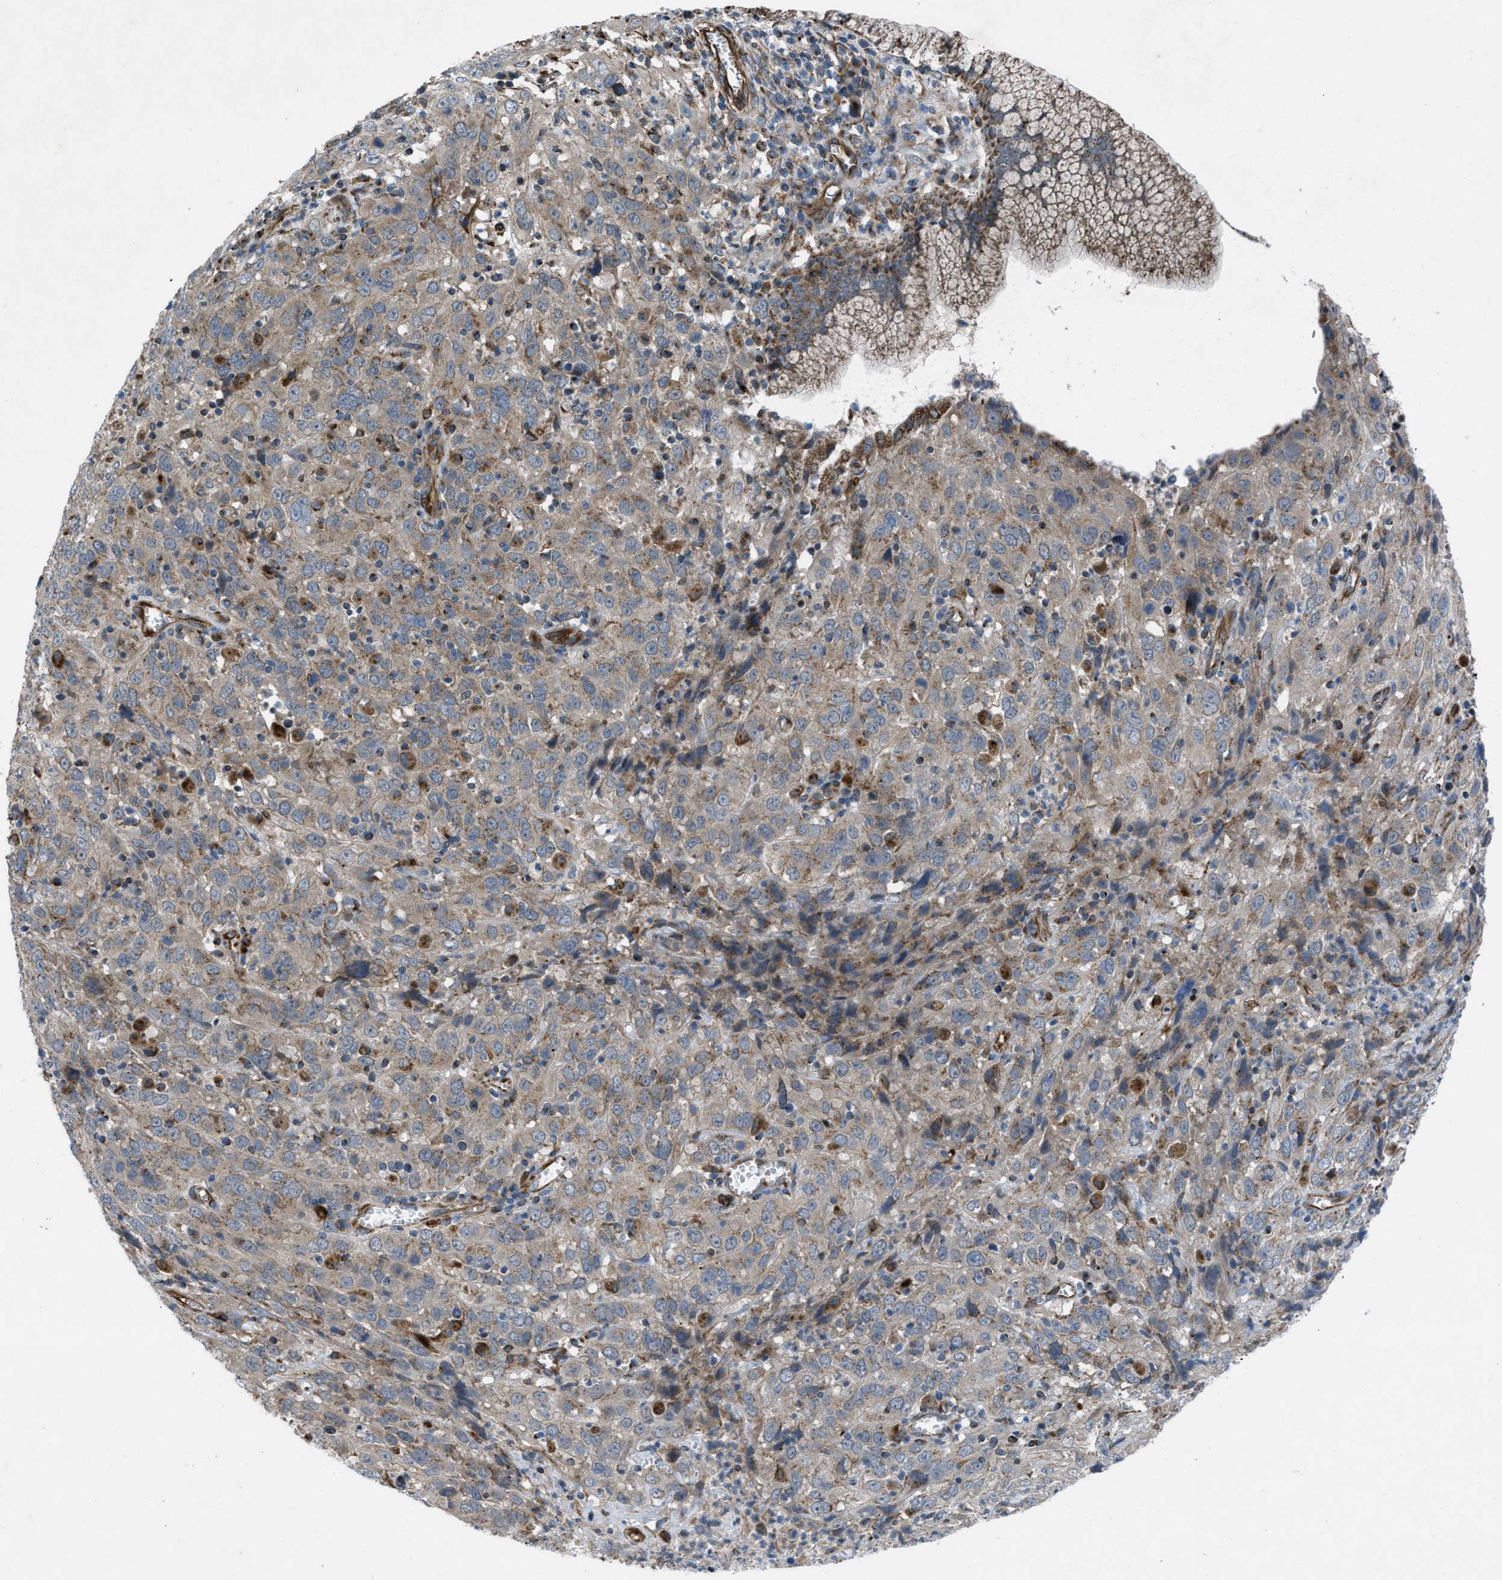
{"staining": {"intensity": "weak", "quantity": ">75%", "location": "cytoplasmic/membranous"}, "tissue": "cervical cancer", "cell_type": "Tumor cells", "image_type": "cancer", "snomed": [{"axis": "morphology", "description": "Squamous cell carcinoma, NOS"}, {"axis": "topography", "description": "Cervix"}], "caption": "Immunohistochemical staining of human cervical cancer (squamous cell carcinoma) displays weak cytoplasmic/membranous protein staining in about >75% of tumor cells.", "gene": "SLC6A9", "patient": {"sex": "female", "age": 32}}